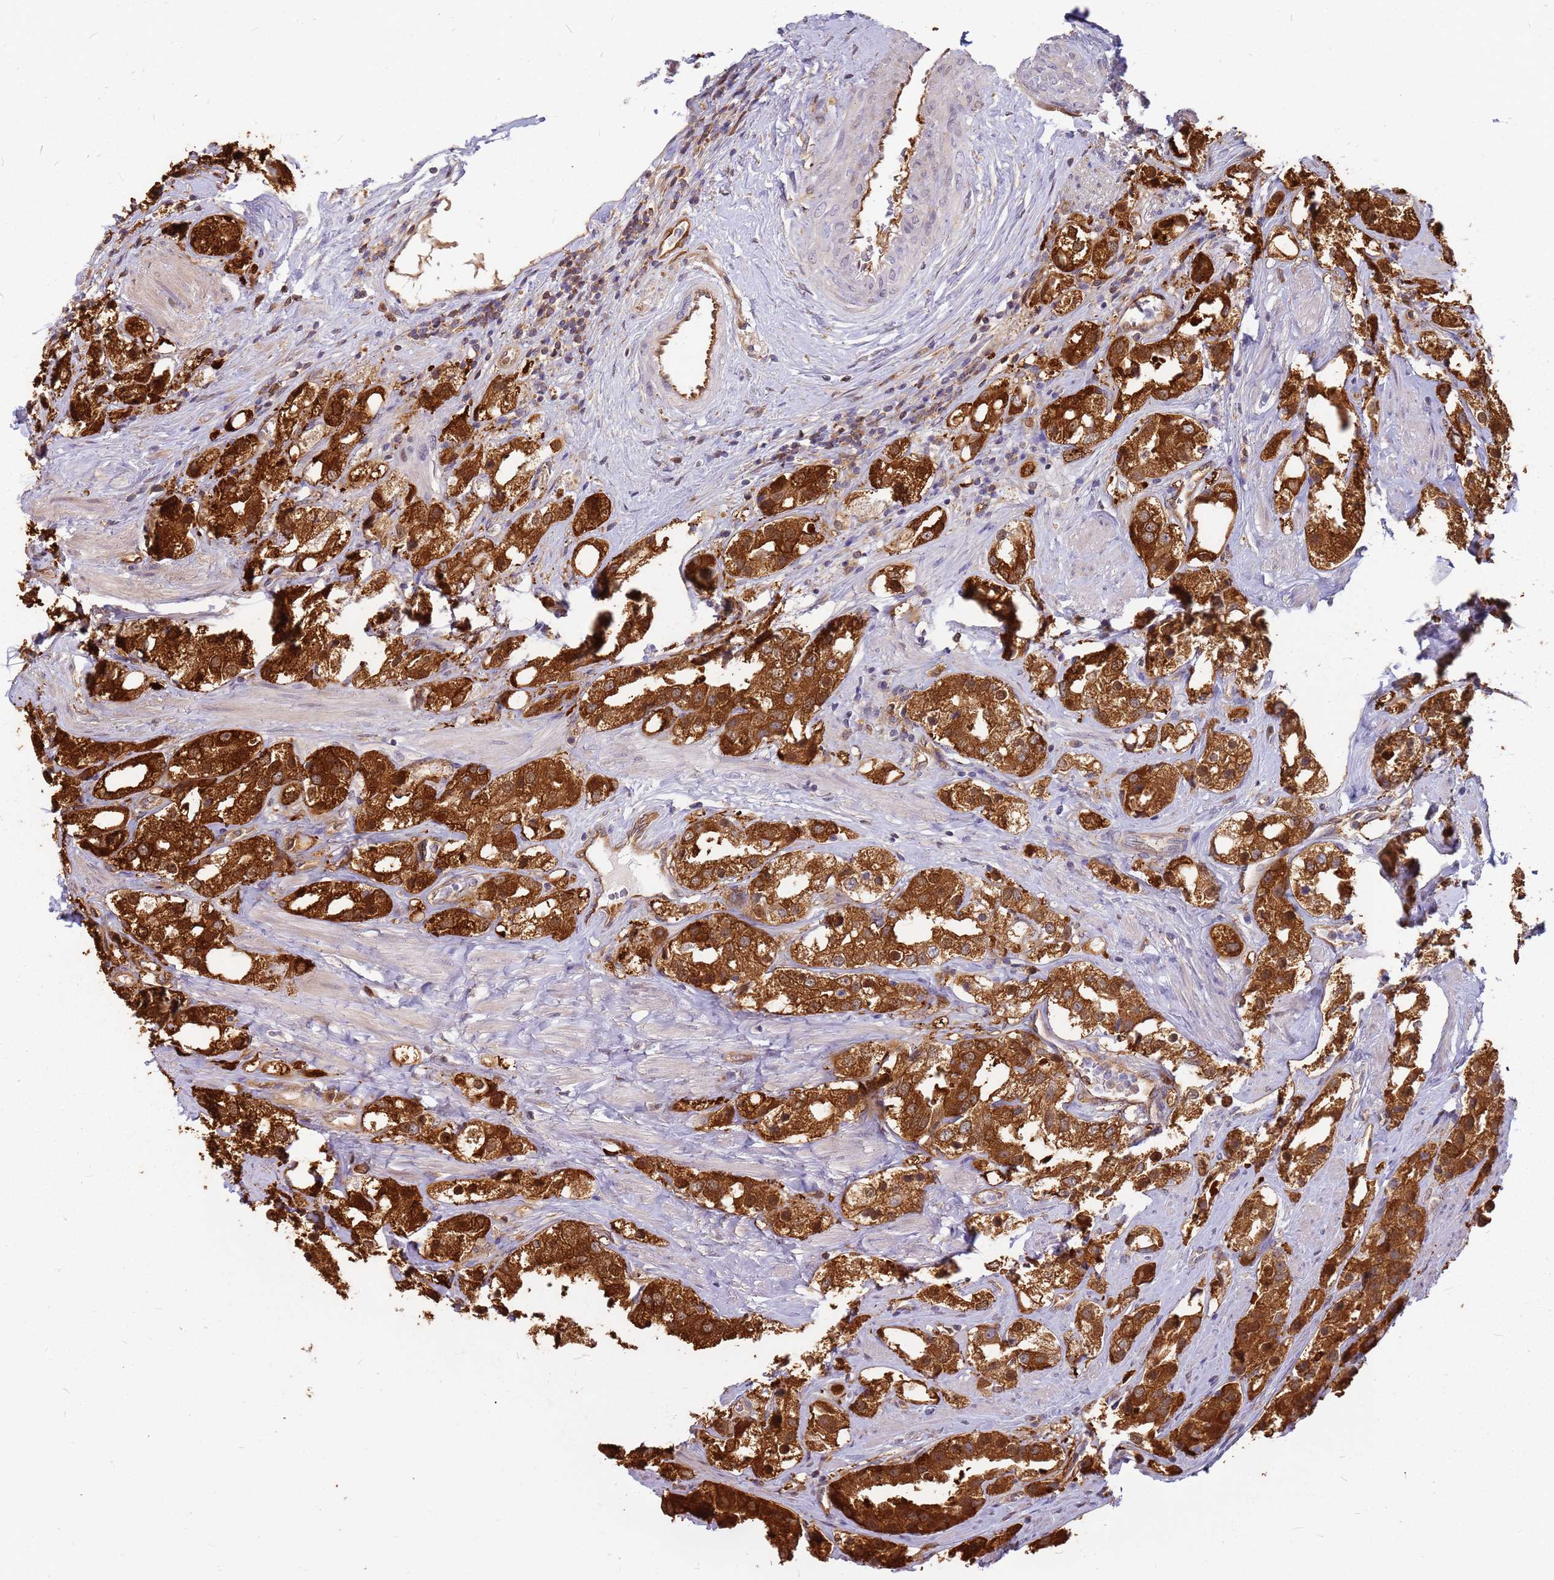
{"staining": {"intensity": "strong", "quantity": ">75%", "location": "cytoplasmic/membranous"}, "tissue": "prostate cancer", "cell_type": "Tumor cells", "image_type": "cancer", "snomed": [{"axis": "morphology", "description": "Adenocarcinoma, NOS"}, {"axis": "topography", "description": "Prostate"}], "caption": "There is high levels of strong cytoplasmic/membranous positivity in tumor cells of prostate cancer (adenocarcinoma), as demonstrated by immunohistochemical staining (brown color).", "gene": "HDX", "patient": {"sex": "male", "age": 79}}